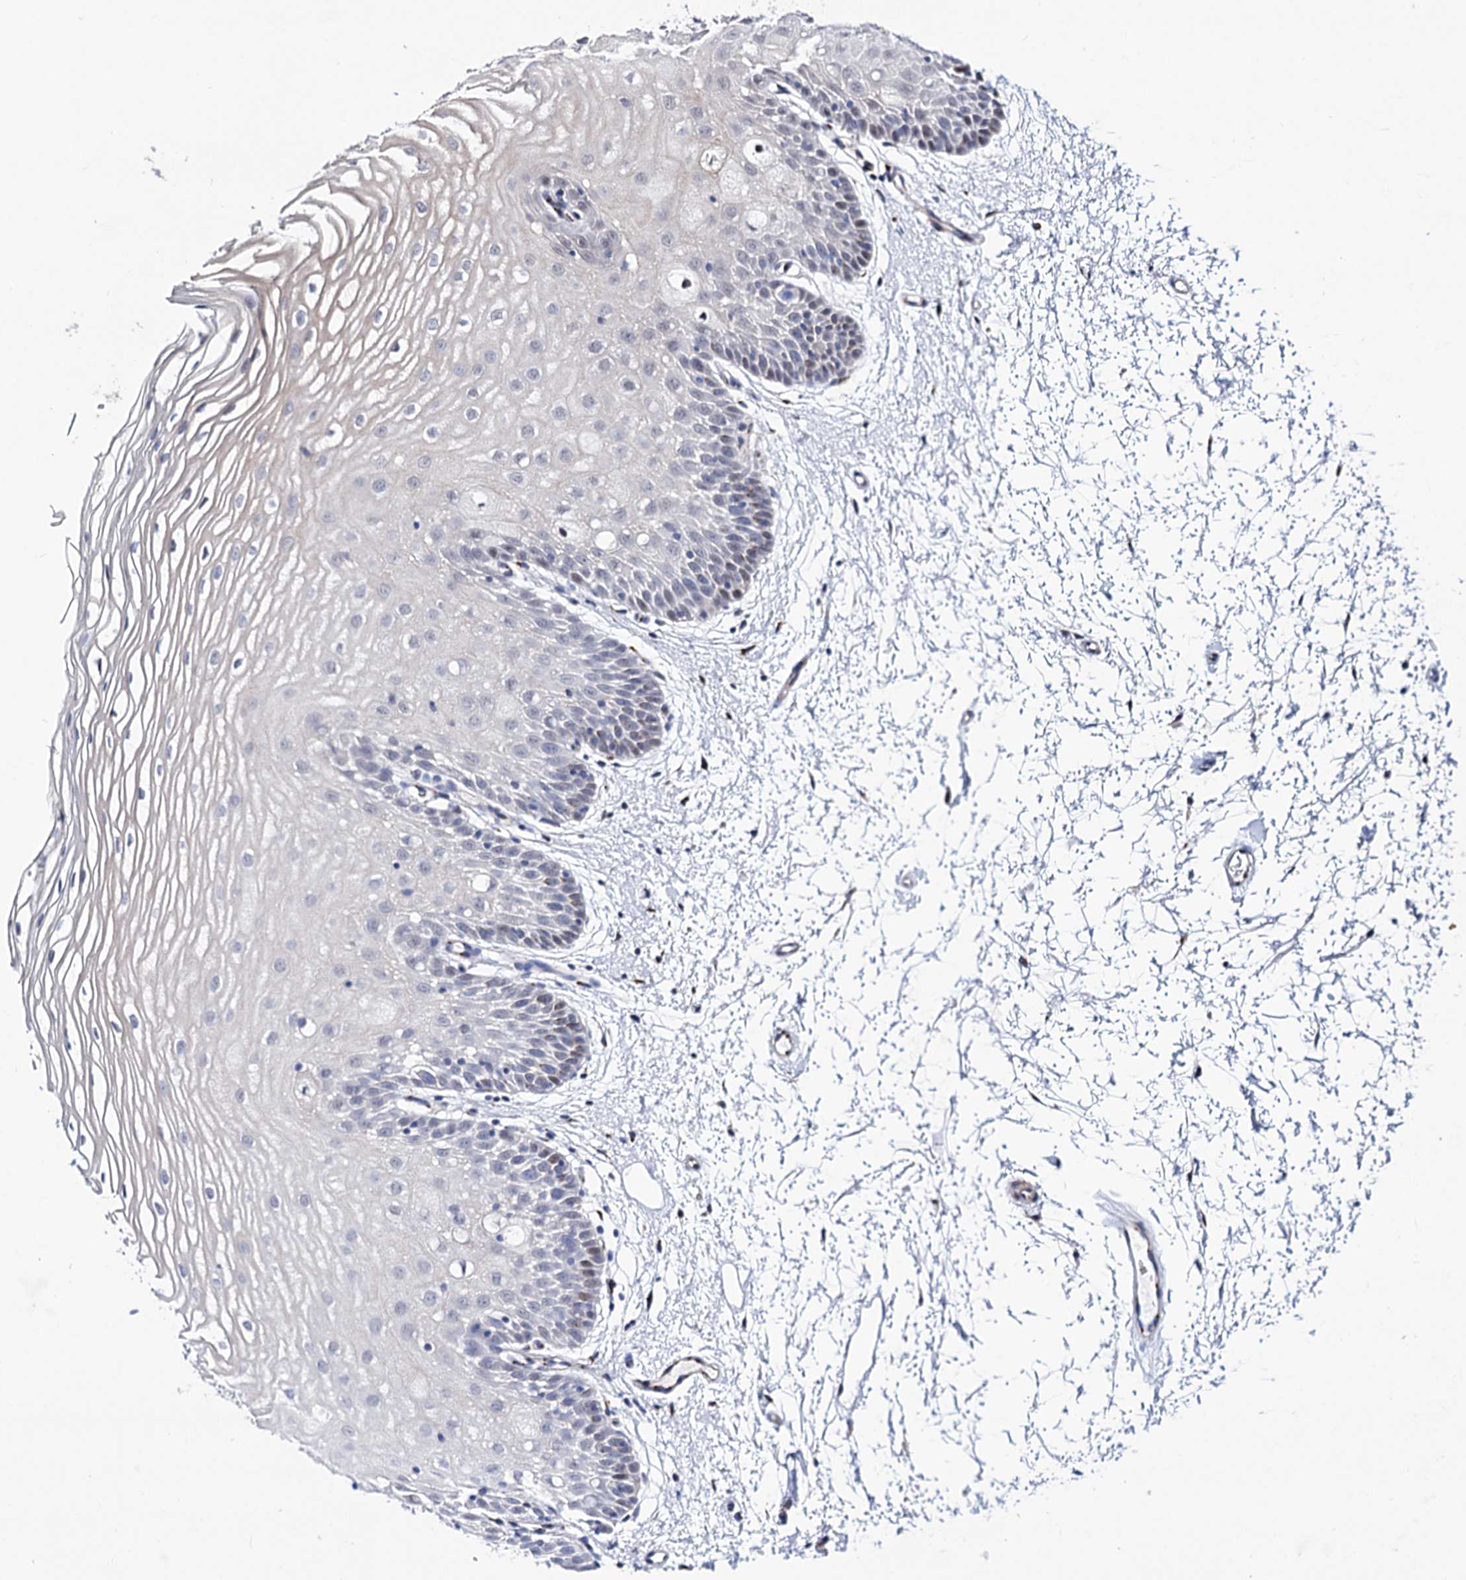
{"staining": {"intensity": "weak", "quantity": "<25%", "location": "nuclear"}, "tissue": "oral mucosa", "cell_type": "Squamous epithelial cells", "image_type": "normal", "snomed": [{"axis": "morphology", "description": "Normal tissue, NOS"}, {"axis": "topography", "description": "Oral tissue"}, {"axis": "topography", "description": "Tounge, NOS"}], "caption": "This is an immunohistochemistry image of unremarkable human oral mucosa. There is no positivity in squamous epithelial cells.", "gene": "C11orf96", "patient": {"sex": "female", "age": 73}}